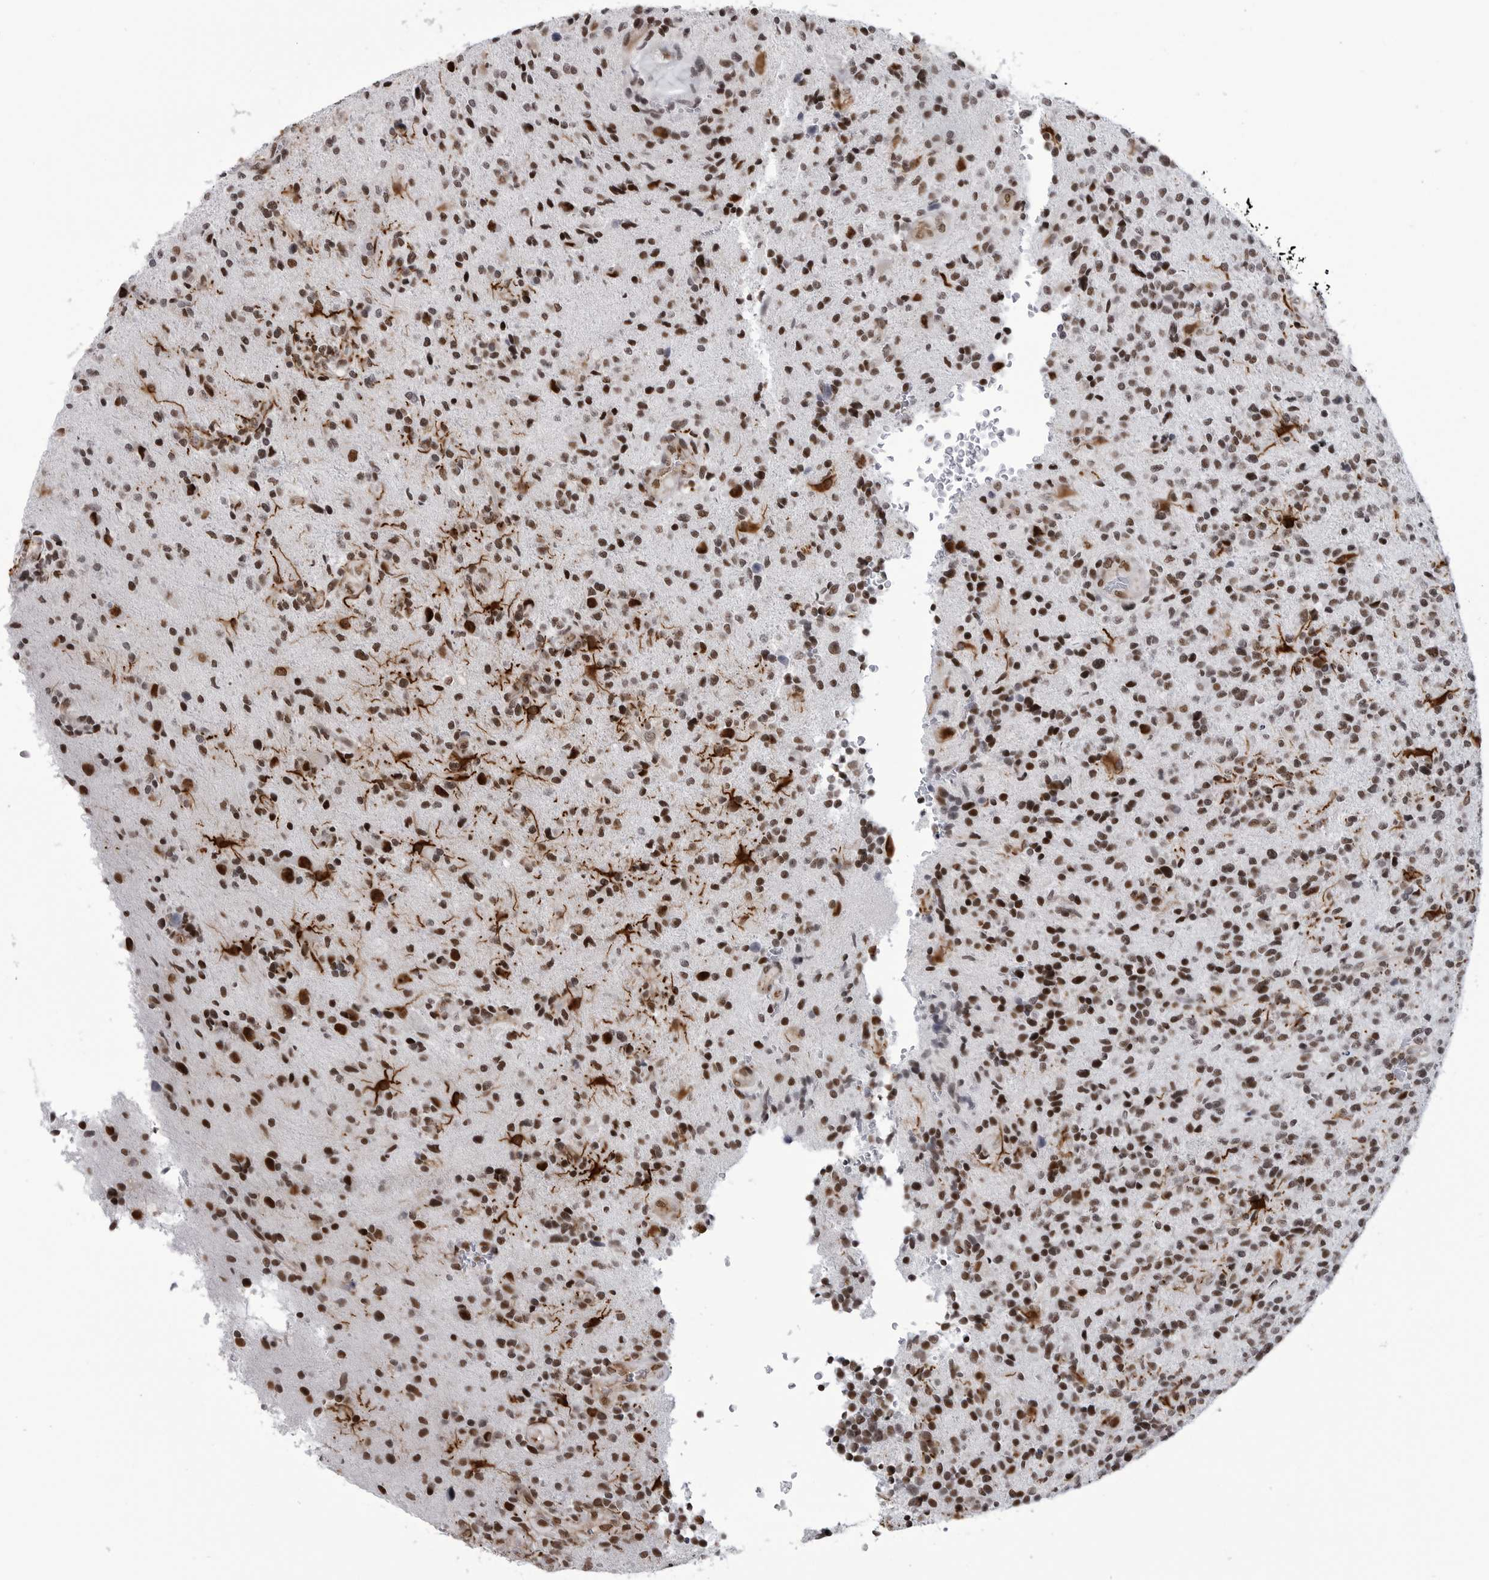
{"staining": {"intensity": "strong", "quantity": ">75%", "location": "nuclear"}, "tissue": "glioma", "cell_type": "Tumor cells", "image_type": "cancer", "snomed": [{"axis": "morphology", "description": "Glioma, malignant, High grade"}, {"axis": "topography", "description": "Brain"}], "caption": "Malignant glioma (high-grade) tissue displays strong nuclear staining in approximately >75% of tumor cells, visualized by immunohistochemistry.", "gene": "RNF26", "patient": {"sex": "male", "age": 72}}